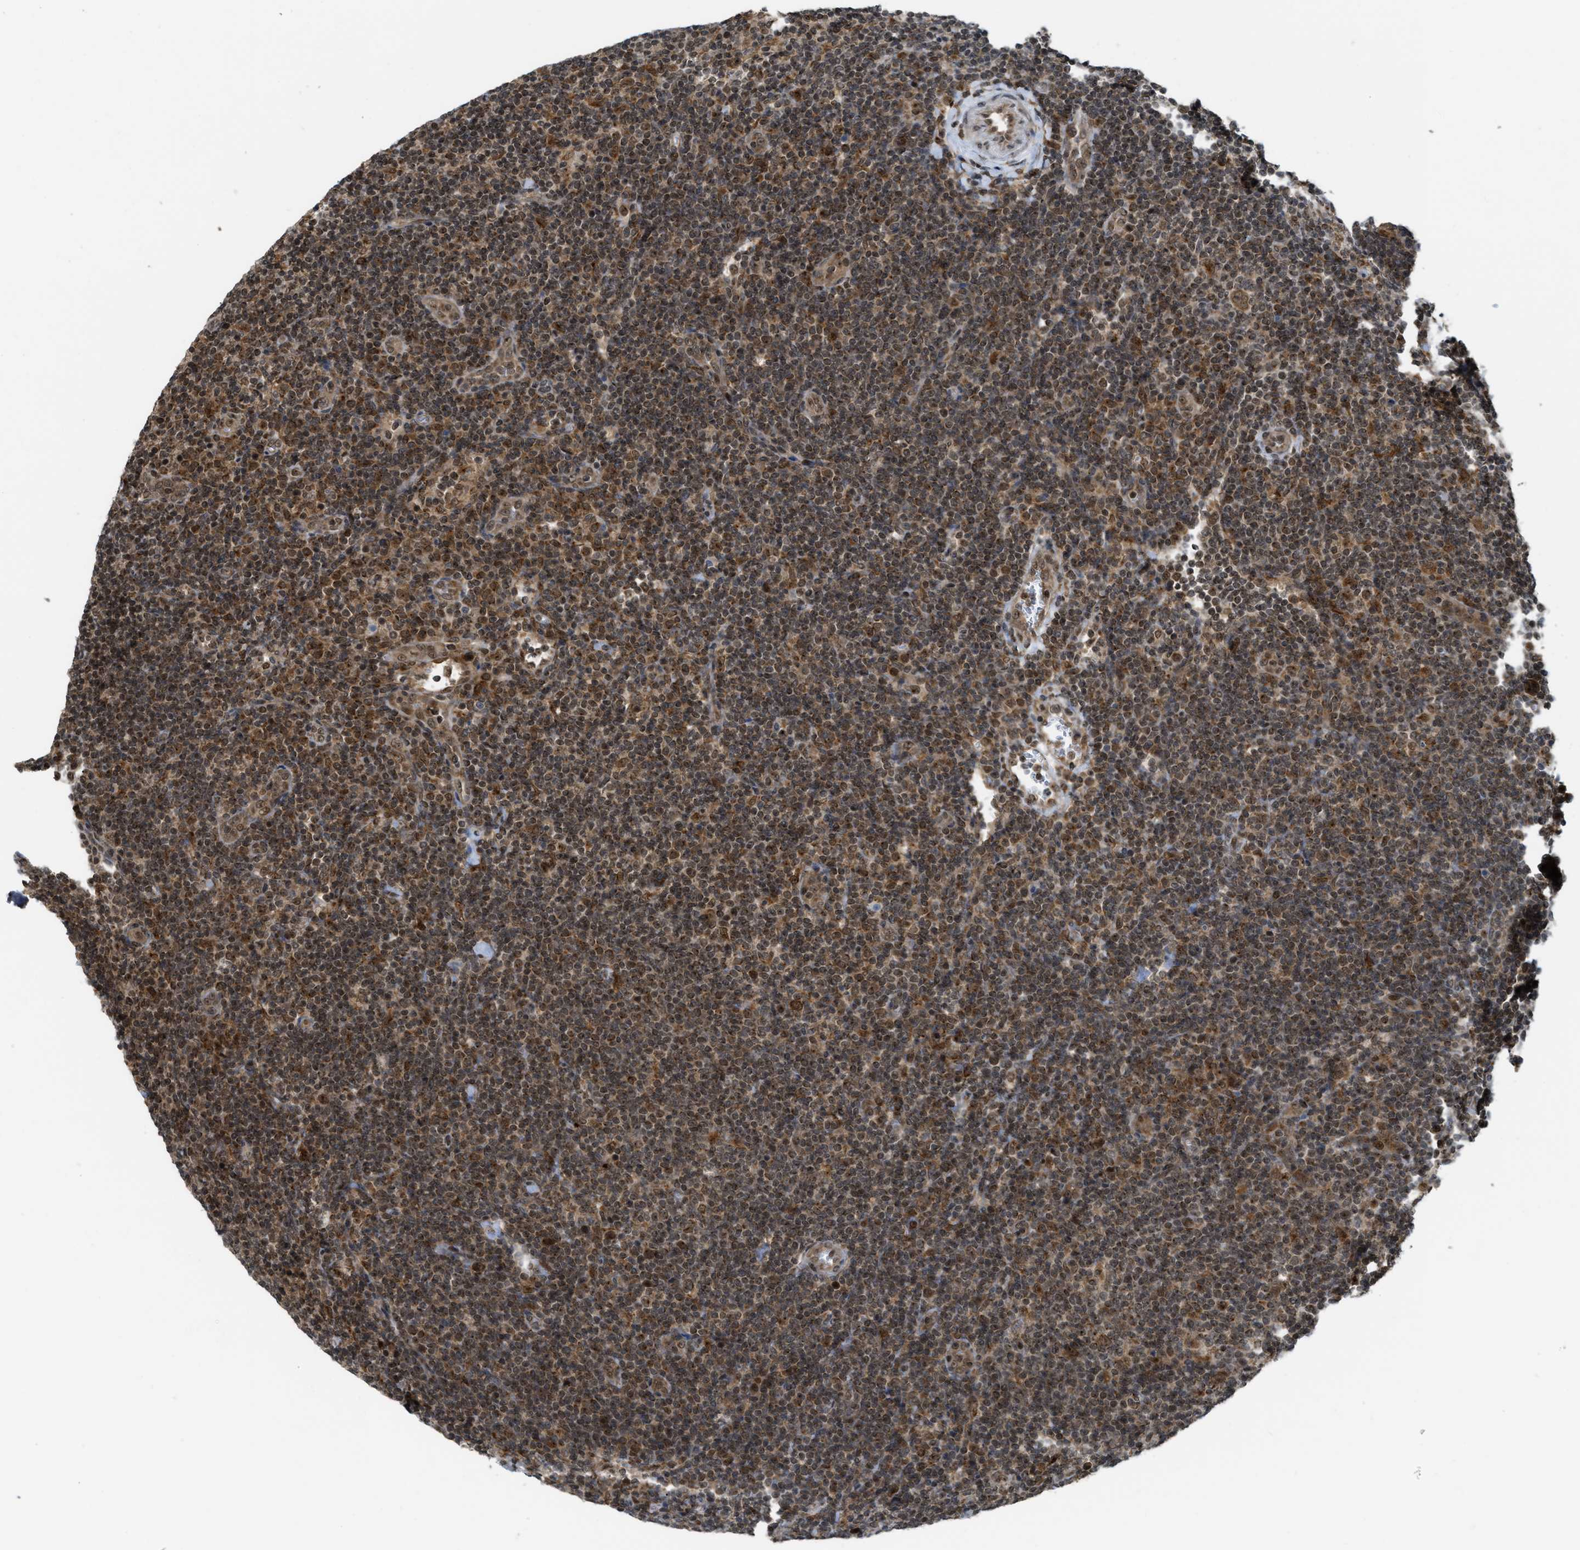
{"staining": {"intensity": "moderate", "quantity": ">75%", "location": "cytoplasmic/membranous,nuclear"}, "tissue": "lymphoma", "cell_type": "Tumor cells", "image_type": "cancer", "snomed": [{"axis": "morphology", "description": "Hodgkin's disease, NOS"}, {"axis": "topography", "description": "Lymph node"}], "caption": "IHC histopathology image of neoplastic tissue: human Hodgkin's disease stained using immunohistochemistry (IHC) shows medium levels of moderate protein expression localized specifically in the cytoplasmic/membranous and nuclear of tumor cells, appearing as a cytoplasmic/membranous and nuclear brown color.", "gene": "TACC1", "patient": {"sex": "female", "age": 57}}